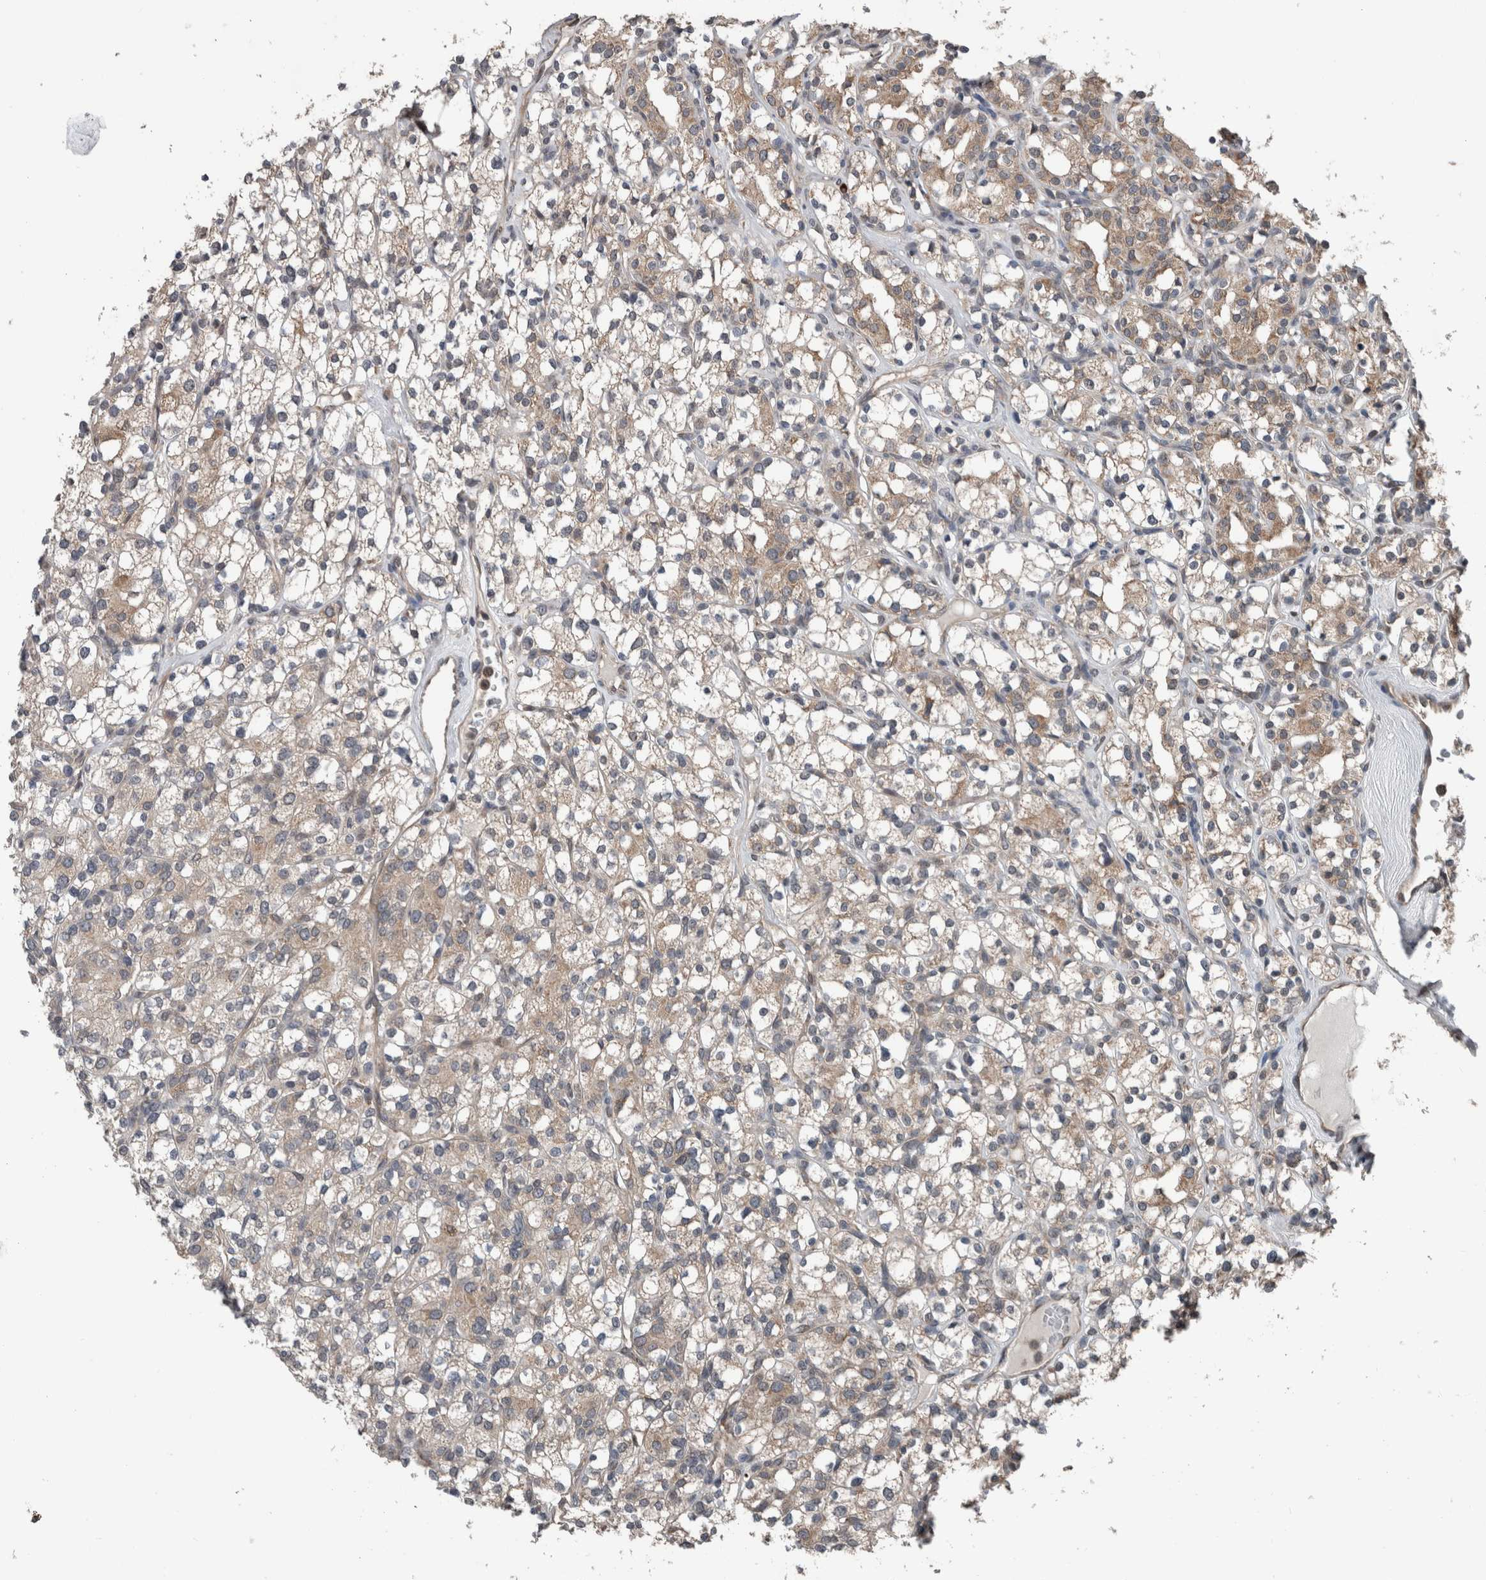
{"staining": {"intensity": "weak", "quantity": ">75%", "location": "cytoplasmic/membranous"}, "tissue": "renal cancer", "cell_type": "Tumor cells", "image_type": "cancer", "snomed": [{"axis": "morphology", "description": "Adenocarcinoma, NOS"}, {"axis": "topography", "description": "Kidney"}], "caption": "Renal adenocarcinoma tissue shows weak cytoplasmic/membranous staining in about >75% of tumor cells, visualized by immunohistochemistry.", "gene": "ENY2", "patient": {"sex": "male", "age": 77}}